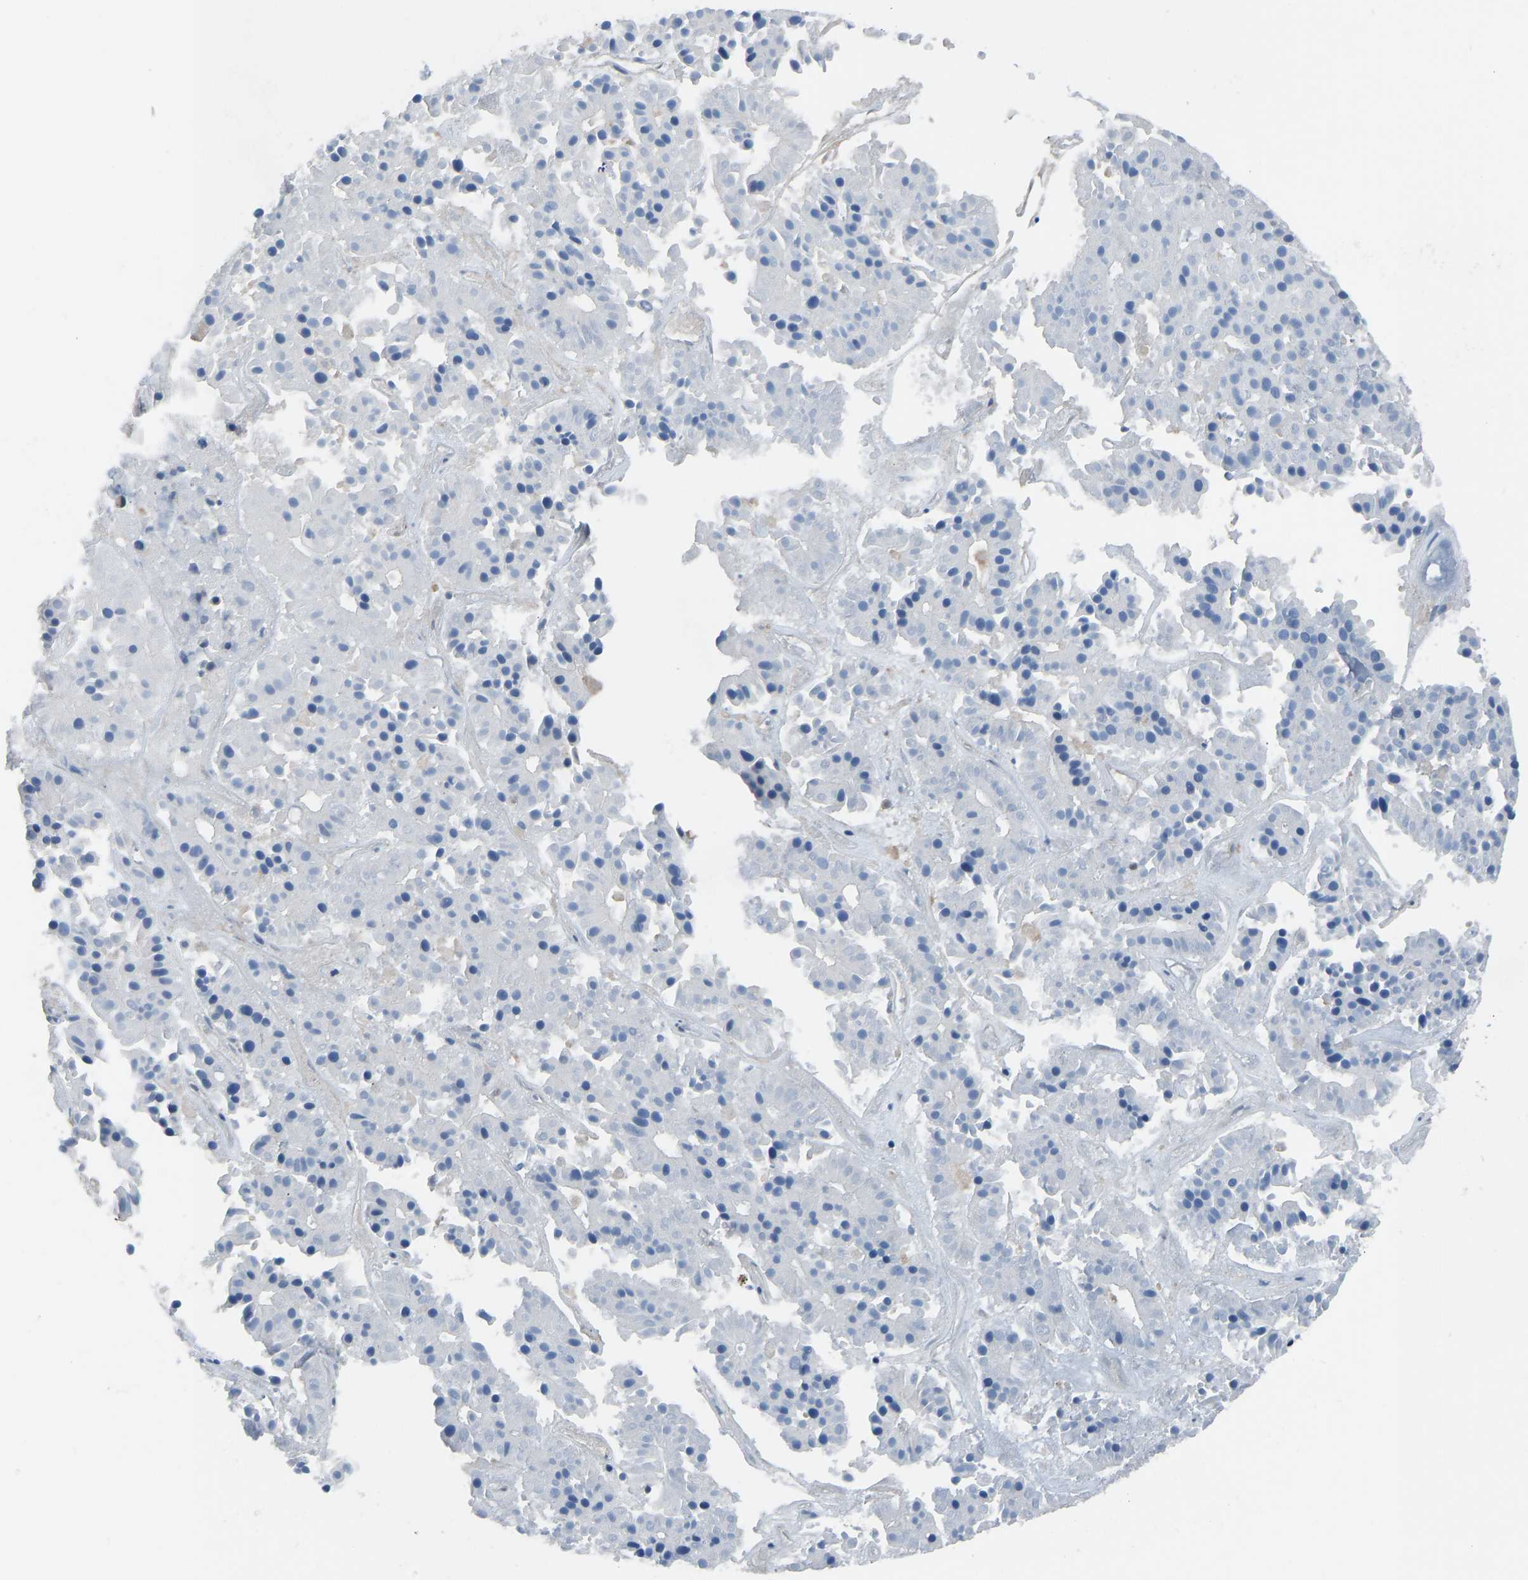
{"staining": {"intensity": "negative", "quantity": "none", "location": "none"}, "tissue": "pancreatic cancer", "cell_type": "Tumor cells", "image_type": "cancer", "snomed": [{"axis": "morphology", "description": "Adenocarcinoma, NOS"}, {"axis": "topography", "description": "Pancreas"}], "caption": "DAB (3,3'-diaminobenzidine) immunohistochemical staining of adenocarcinoma (pancreatic) displays no significant expression in tumor cells.", "gene": "PRKAR1A", "patient": {"sex": "male", "age": 50}}